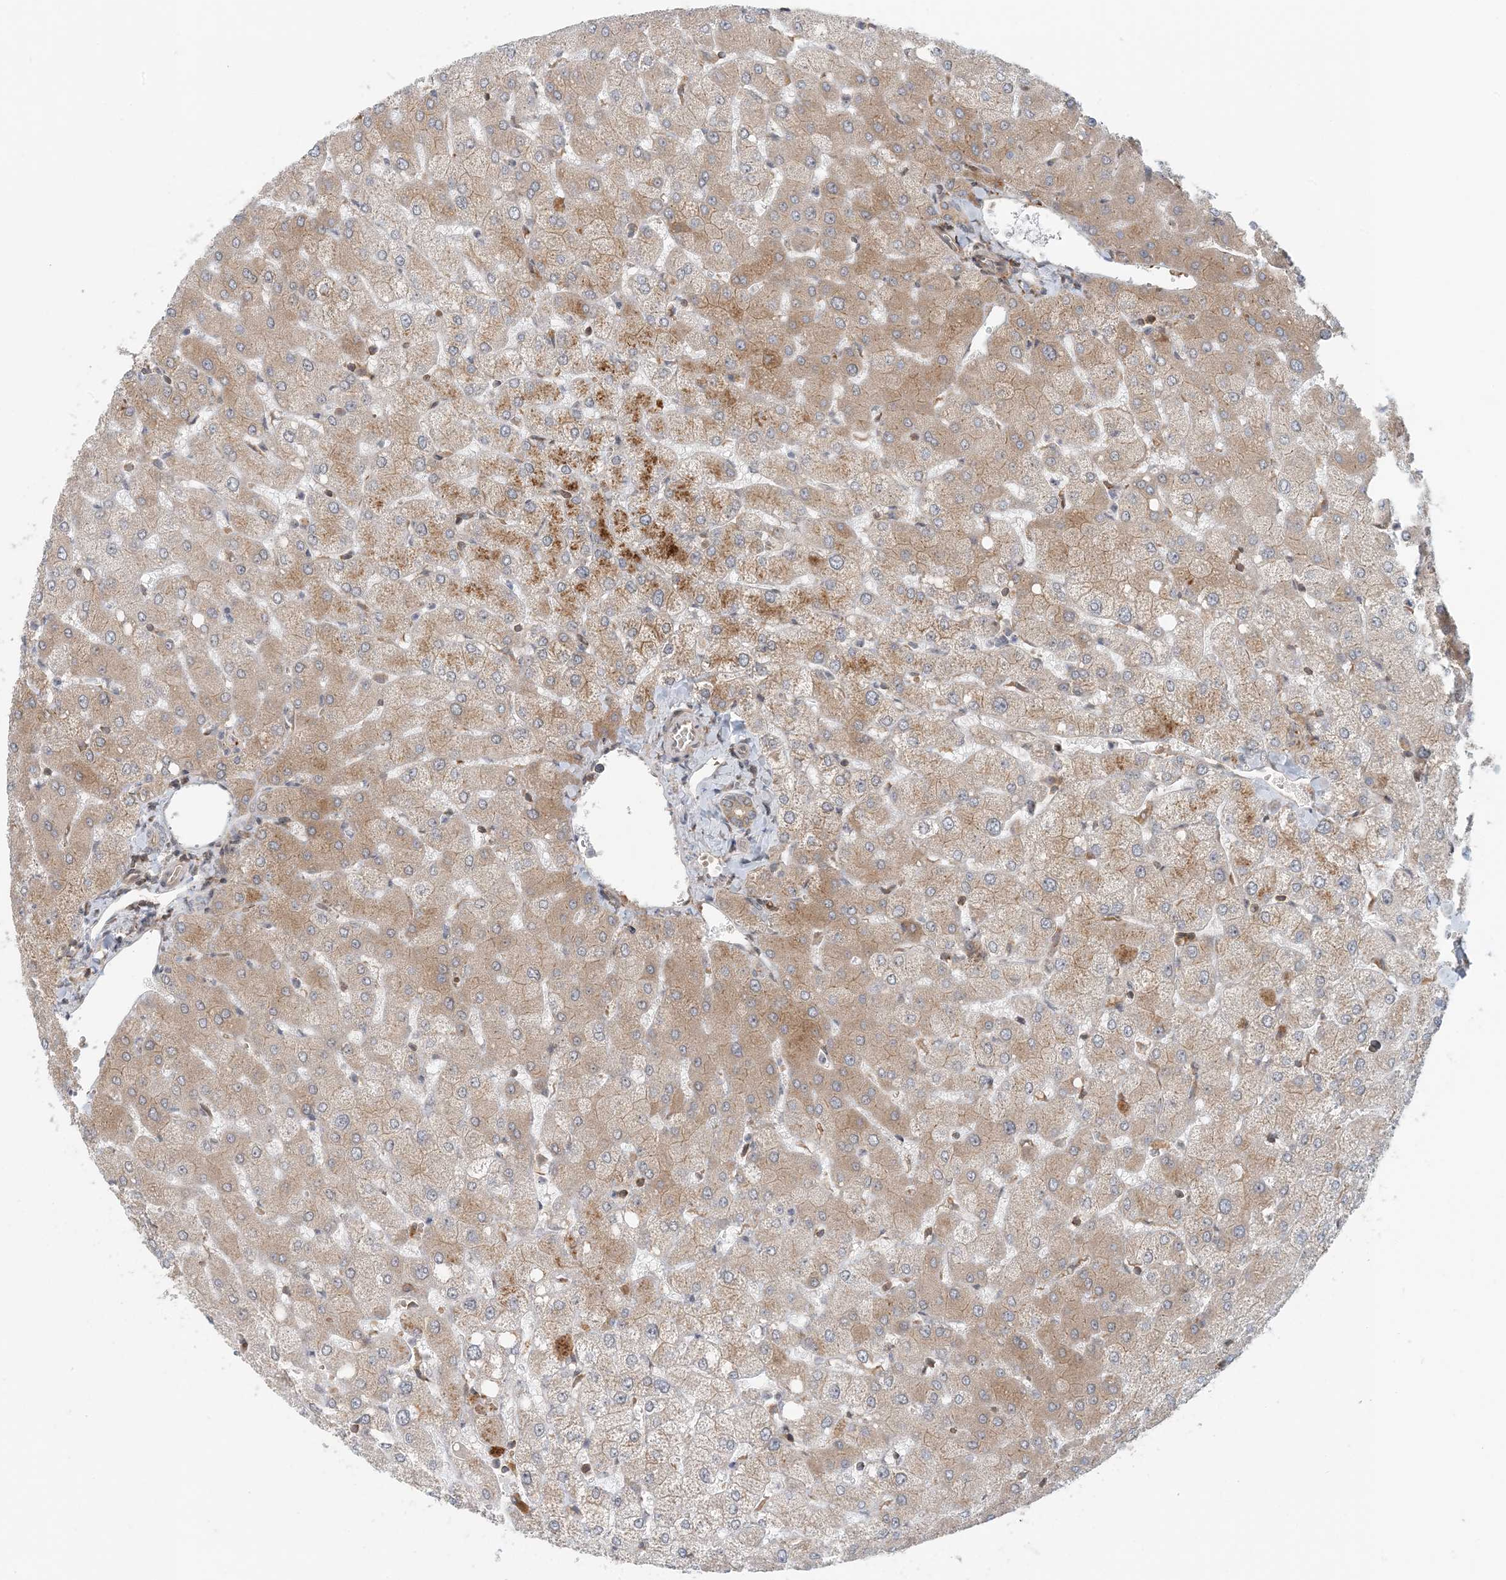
{"staining": {"intensity": "weak", "quantity": "25%-75%", "location": "cytoplasmic/membranous"}, "tissue": "liver", "cell_type": "Cholangiocytes", "image_type": "normal", "snomed": [{"axis": "morphology", "description": "Normal tissue, NOS"}, {"axis": "topography", "description": "Liver"}], "caption": "This is an image of immunohistochemistry staining of benign liver, which shows weak positivity in the cytoplasmic/membranous of cholangiocytes.", "gene": "ATP13A2", "patient": {"sex": "female", "age": 54}}